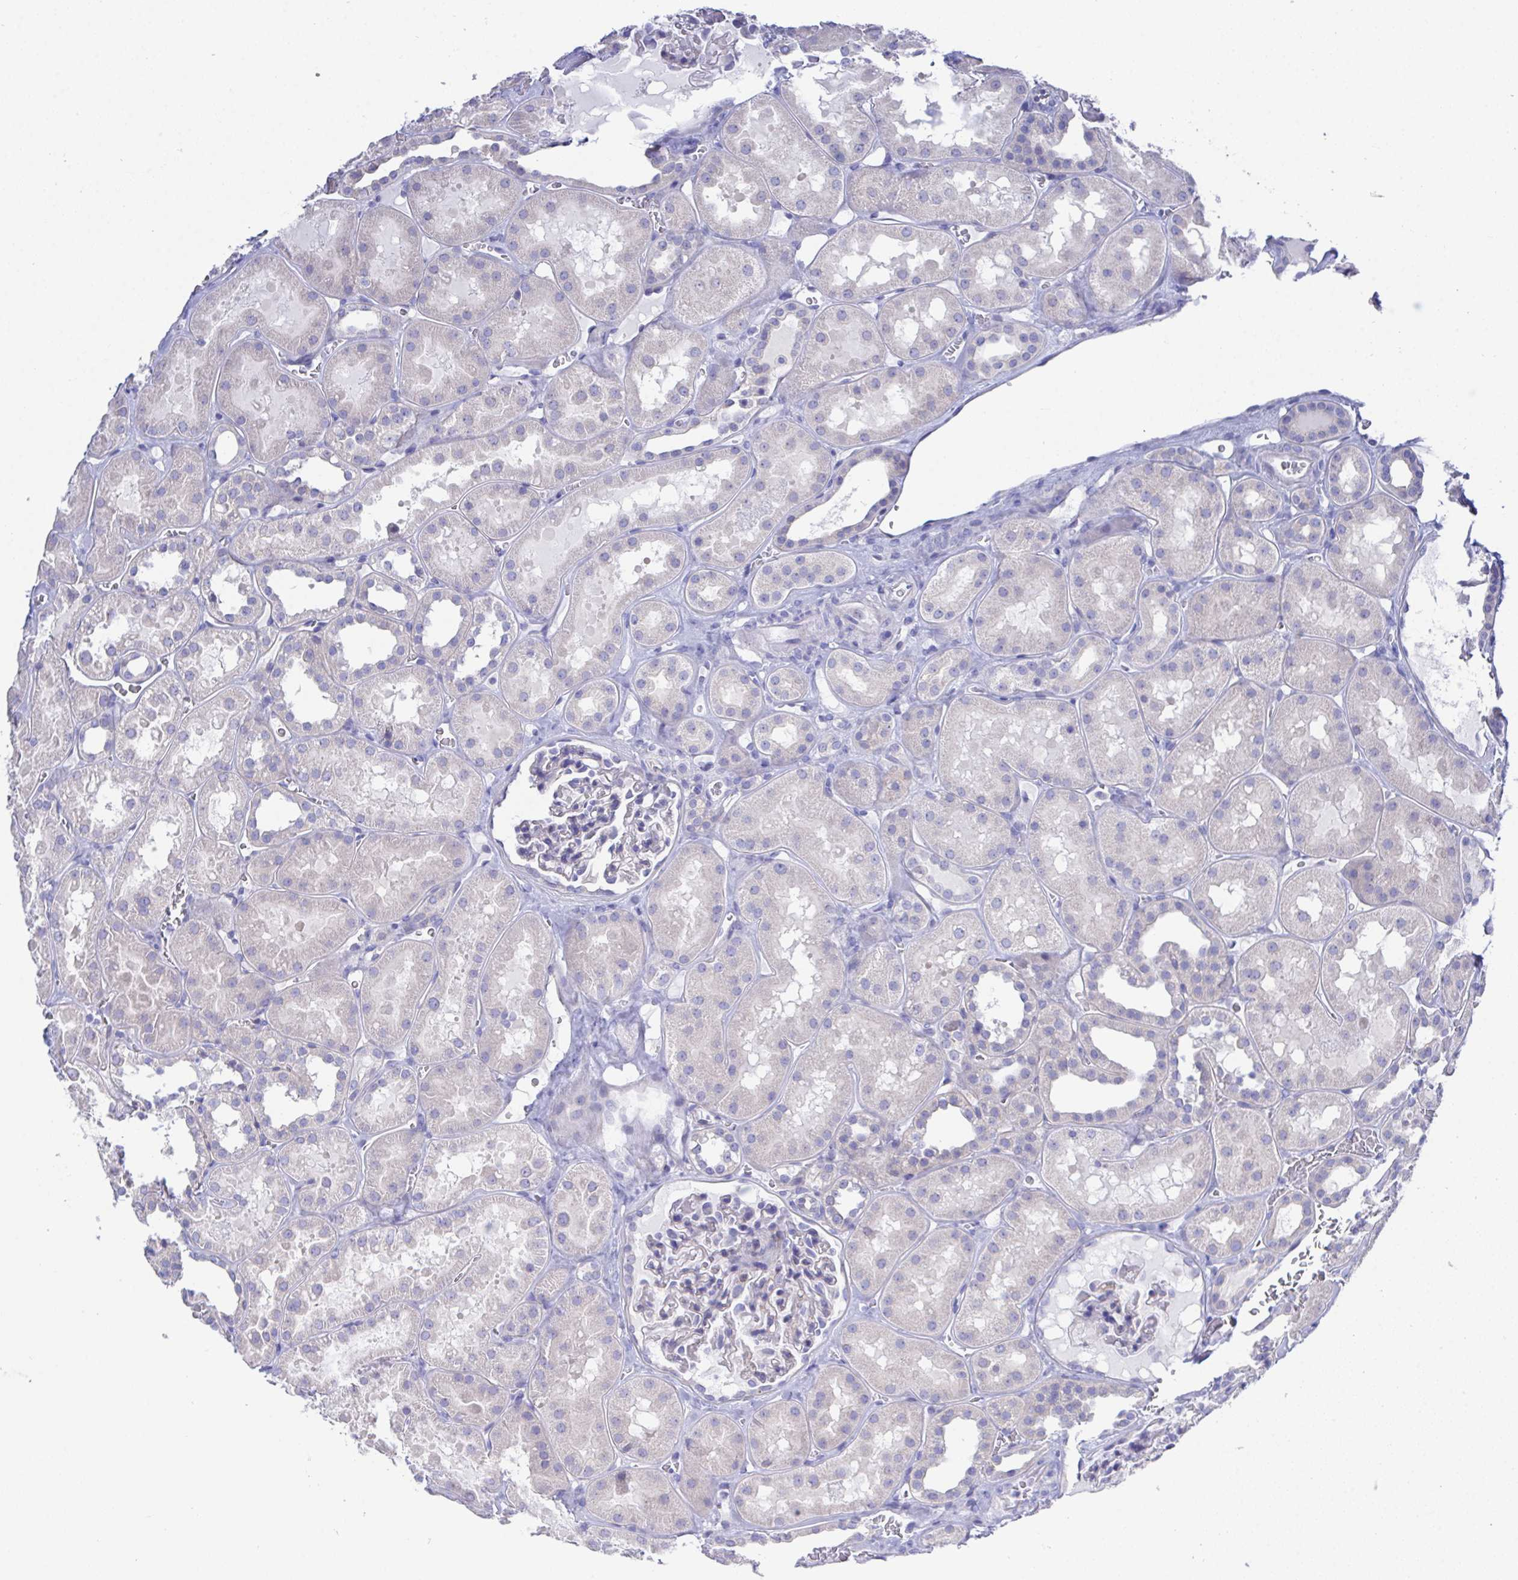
{"staining": {"intensity": "negative", "quantity": "none", "location": "none"}, "tissue": "kidney", "cell_type": "Cells in glomeruli", "image_type": "normal", "snomed": [{"axis": "morphology", "description": "Normal tissue, NOS"}, {"axis": "topography", "description": "Kidney"}], "caption": "DAB immunohistochemical staining of unremarkable kidney exhibits no significant positivity in cells in glomeruli. (DAB (3,3'-diaminobenzidine) immunohistochemistry, high magnification).", "gene": "PRG3", "patient": {"sex": "female", "age": 41}}